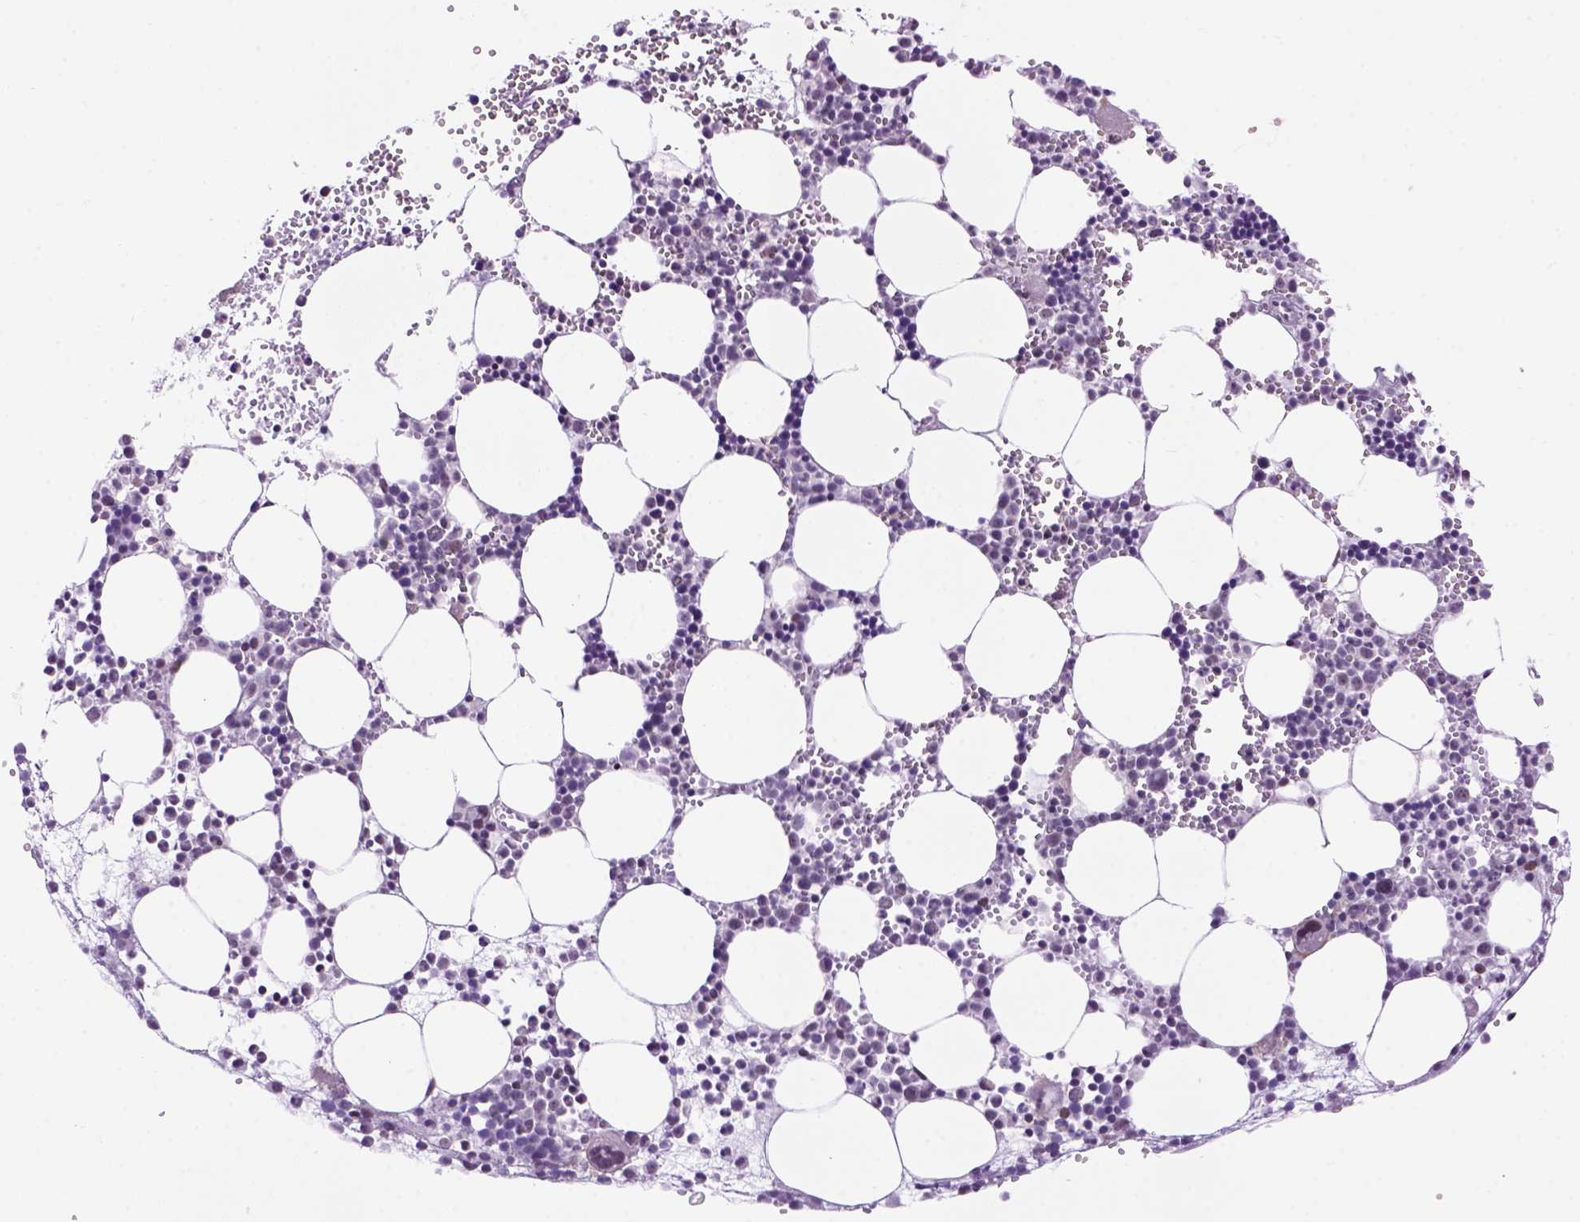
{"staining": {"intensity": "weak", "quantity": "<25%", "location": "nuclear"}, "tissue": "bone marrow", "cell_type": "Hematopoietic cells", "image_type": "normal", "snomed": [{"axis": "morphology", "description": "Normal tissue, NOS"}, {"axis": "topography", "description": "Bone marrow"}], "caption": "A high-resolution photomicrograph shows immunohistochemistry staining of unremarkable bone marrow, which reveals no significant staining in hematopoietic cells.", "gene": "TBPL1", "patient": {"sex": "male", "age": 89}}